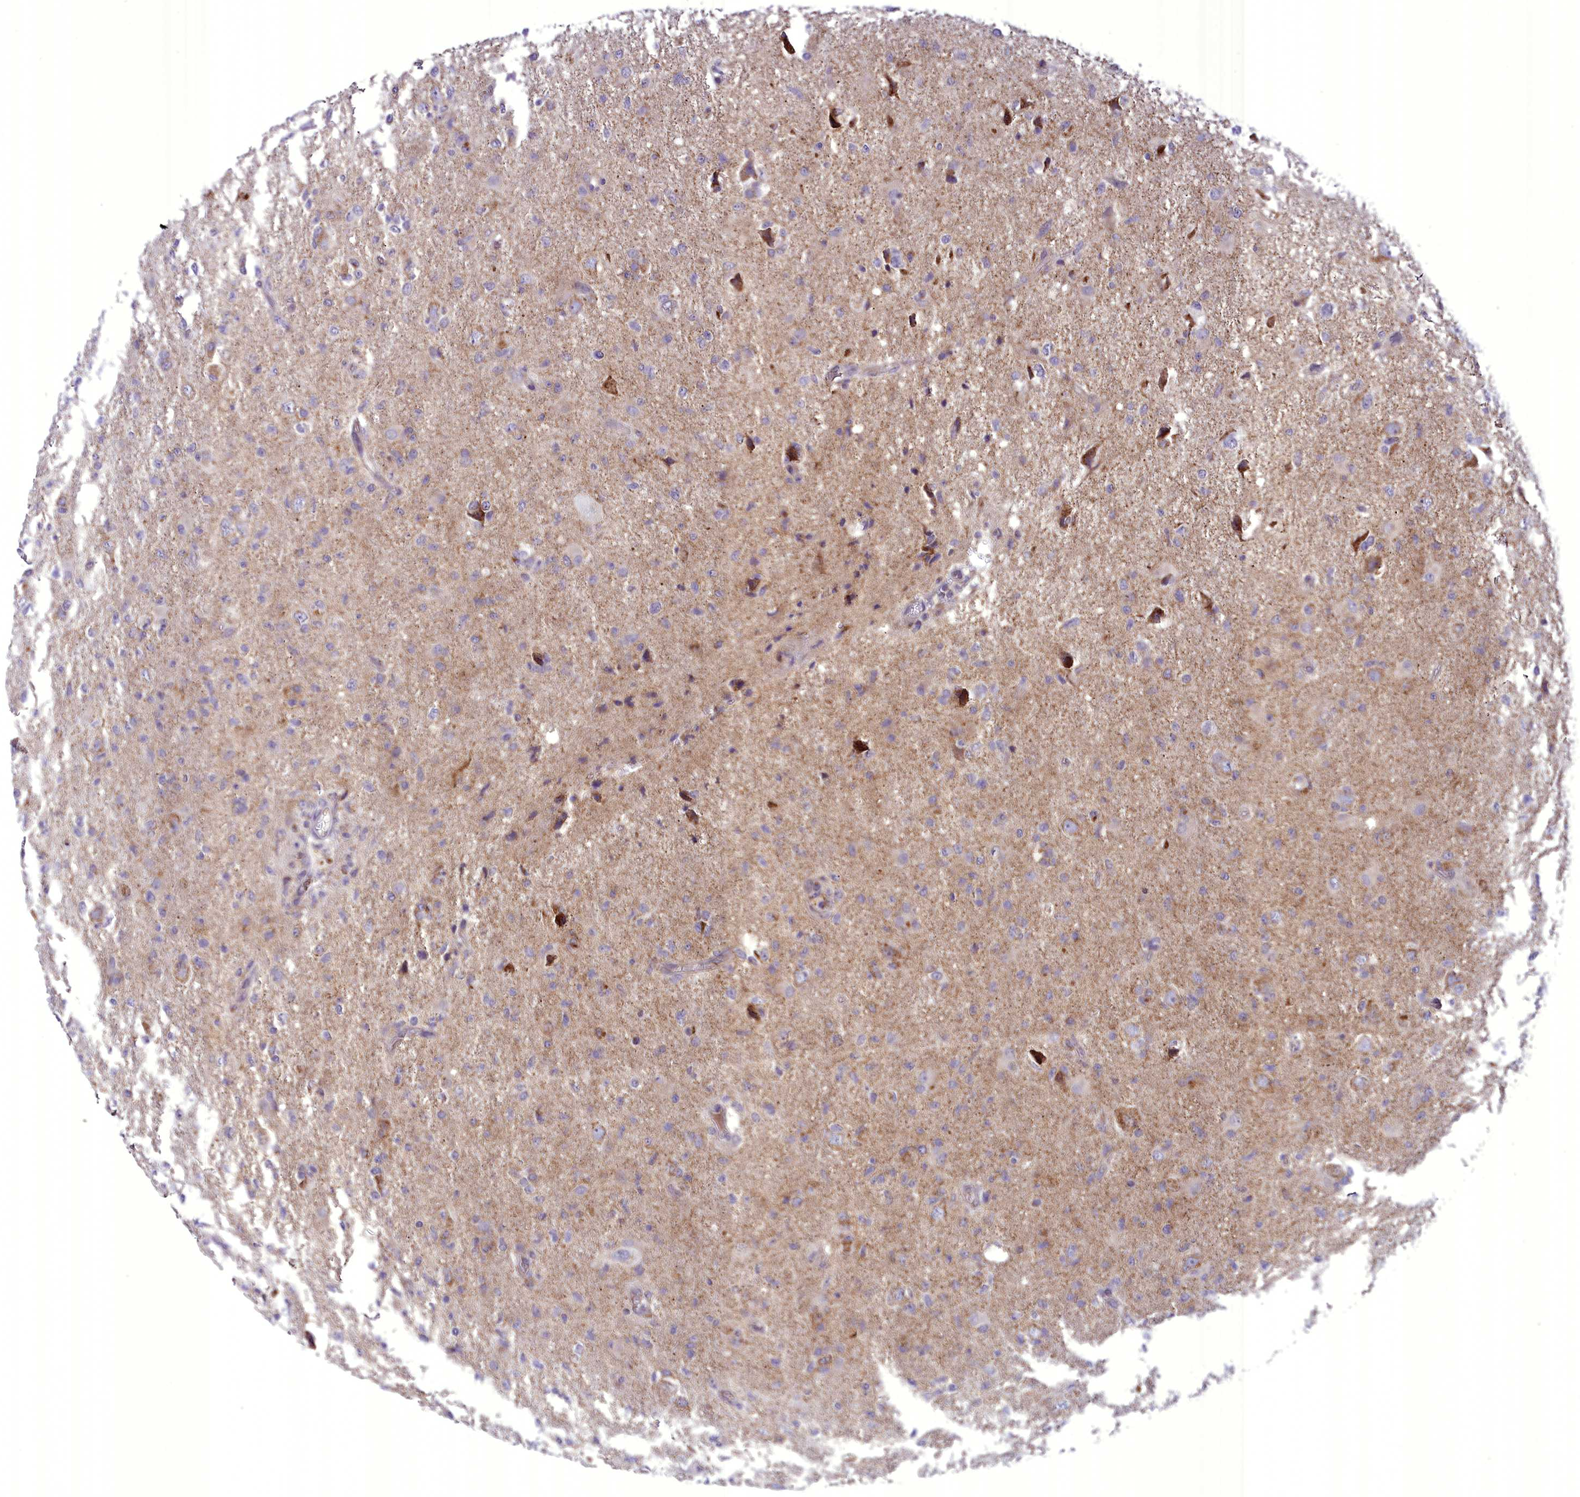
{"staining": {"intensity": "moderate", "quantity": "<25%", "location": "cytoplasmic/membranous"}, "tissue": "glioma", "cell_type": "Tumor cells", "image_type": "cancer", "snomed": [{"axis": "morphology", "description": "Glioma, malignant, High grade"}, {"axis": "topography", "description": "Brain"}], "caption": "Tumor cells exhibit moderate cytoplasmic/membranous staining in approximately <25% of cells in malignant glioma (high-grade).", "gene": "FAM149B1", "patient": {"sex": "female", "age": 57}}